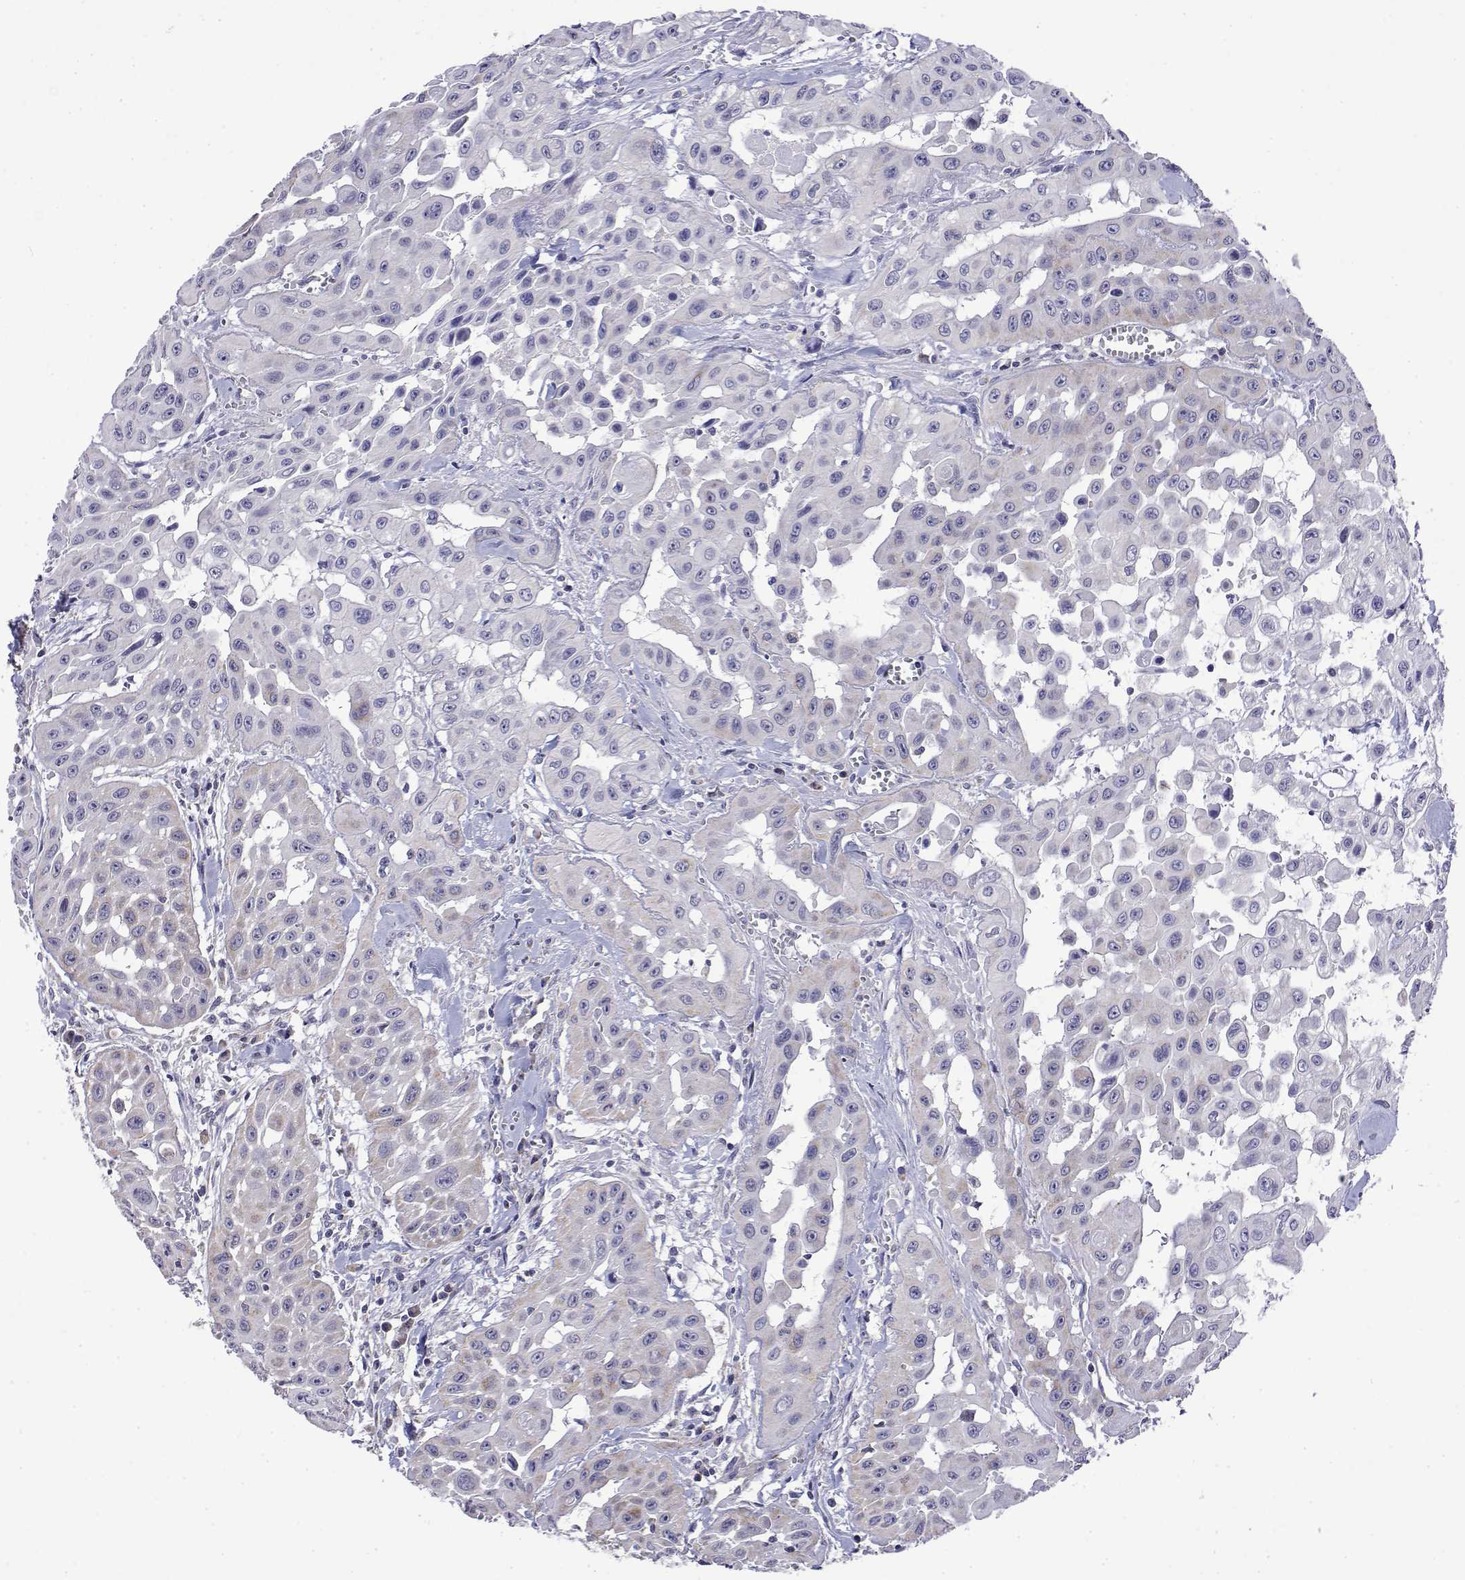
{"staining": {"intensity": "negative", "quantity": "none", "location": "none"}, "tissue": "head and neck cancer", "cell_type": "Tumor cells", "image_type": "cancer", "snomed": [{"axis": "morphology", "description": "Adenocarcinoma, NOS"}, {"axis": "topography", "description": "Head-Neck"}], "caption": "Photomicrograph shows no significant protein expression in tumor cells of head and neck cancer. (Stains: DAB (3,3'-diaminobenzidine) immunohistochemistry with hematoxylin counter stain, Microscopy: brightfield microscopy at high magnification).", "gene": "GADD45GIP1", "patient": {"sex": "male", "age": 73}}